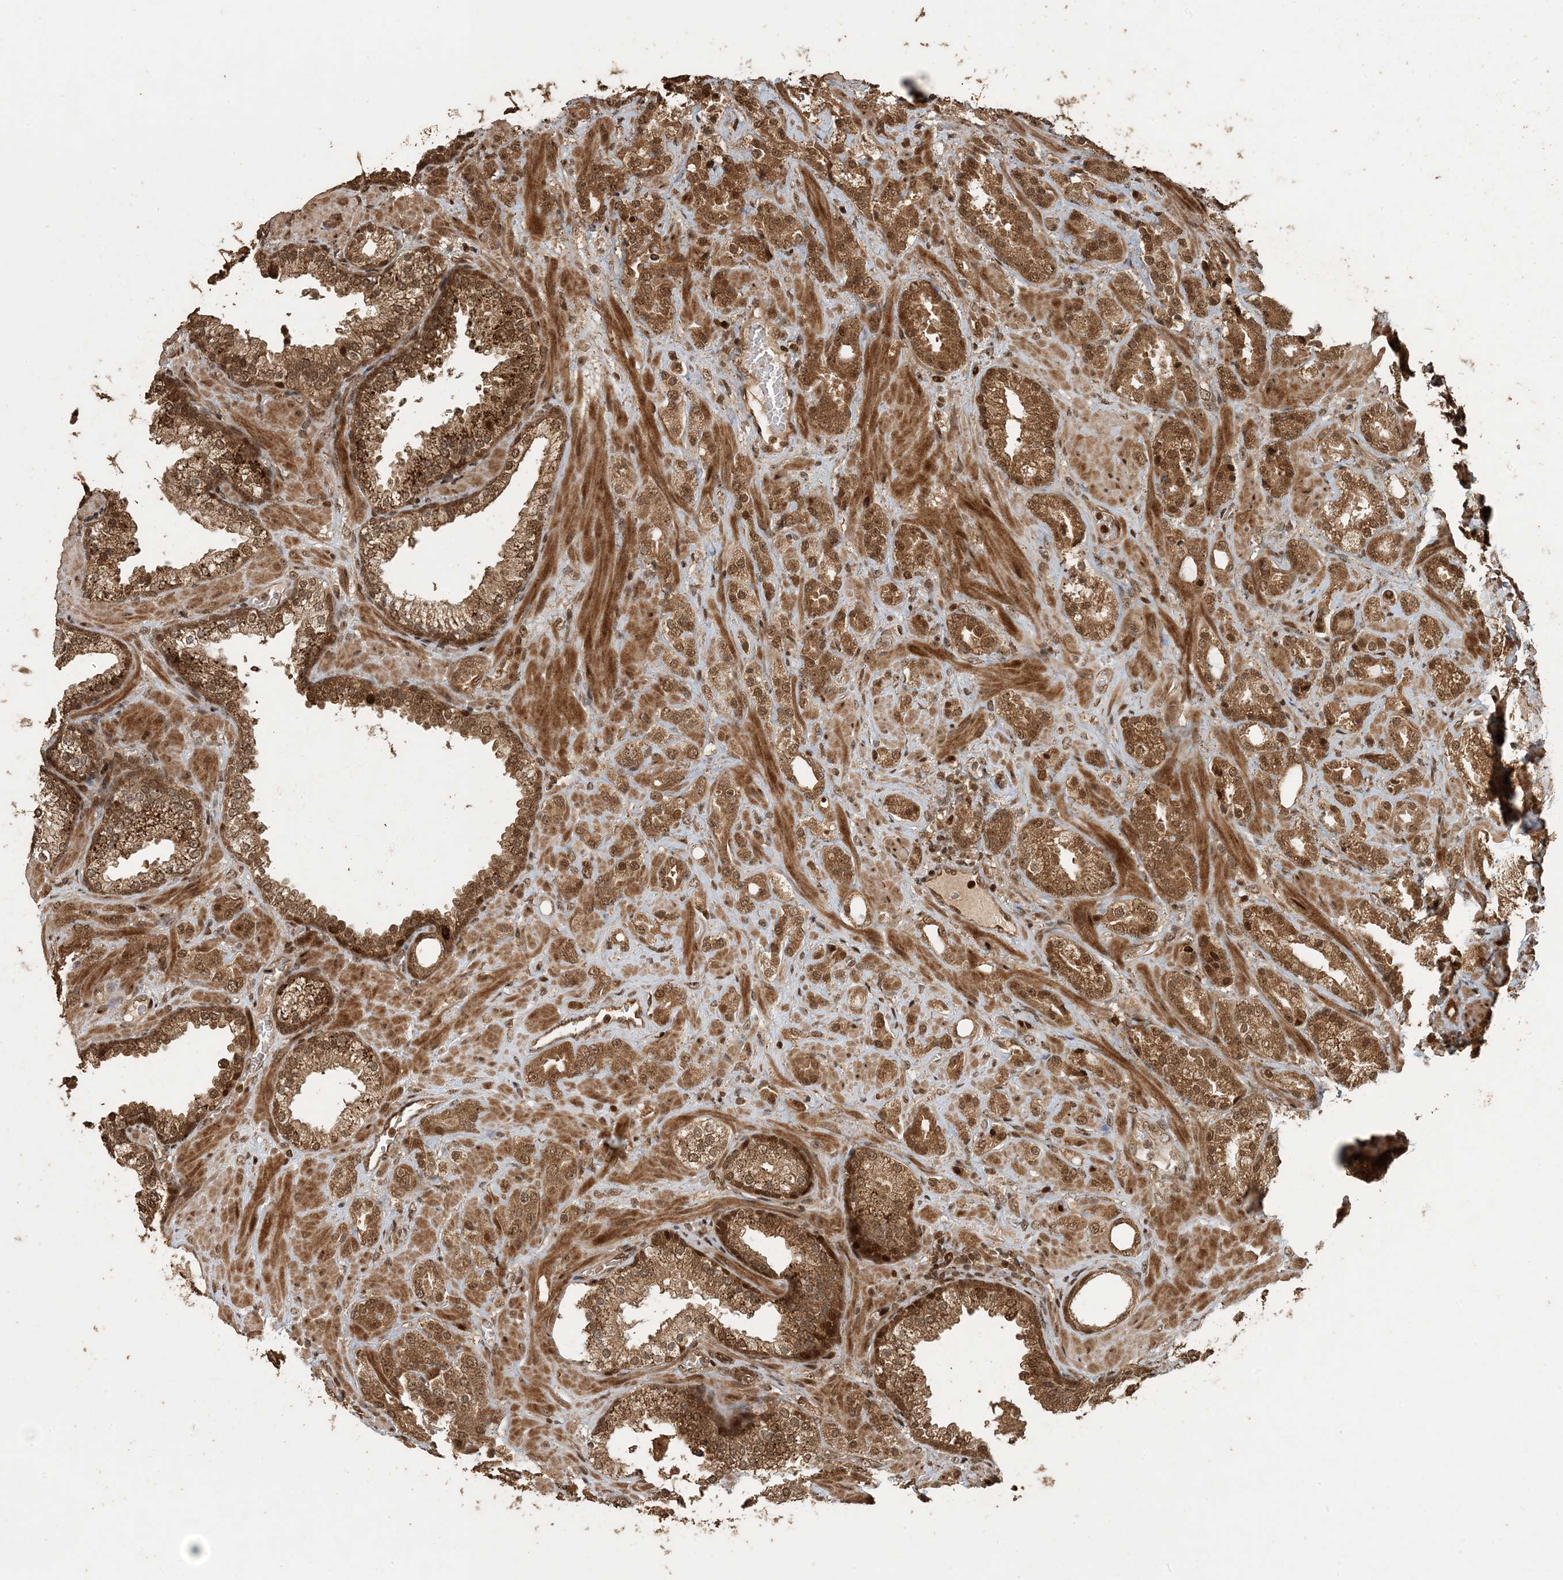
{"staining": {"intensity": "strong", "quantity": ">75%", "location": "cytoplasmic/membranous,nuclear"}, "tissue": "prostate cancer", "cell_type": "Tumor cells", "image_type": "cancer", "snomed": [{"axis": "morphology", "description": "Adenocarcinoma, High grade"}, {"axis": "topography", "description": "Prostate"}], "caption": "Human adenocarcinoma (high-grade) (prostate) stained for a protein (brown) exhibits strong cytoplasmic/membranous and nuclear positive expression in approximately >75% of tumor cells.", "gene": "ATP13A2", "patient": {"sex": "male", "age": 64}}